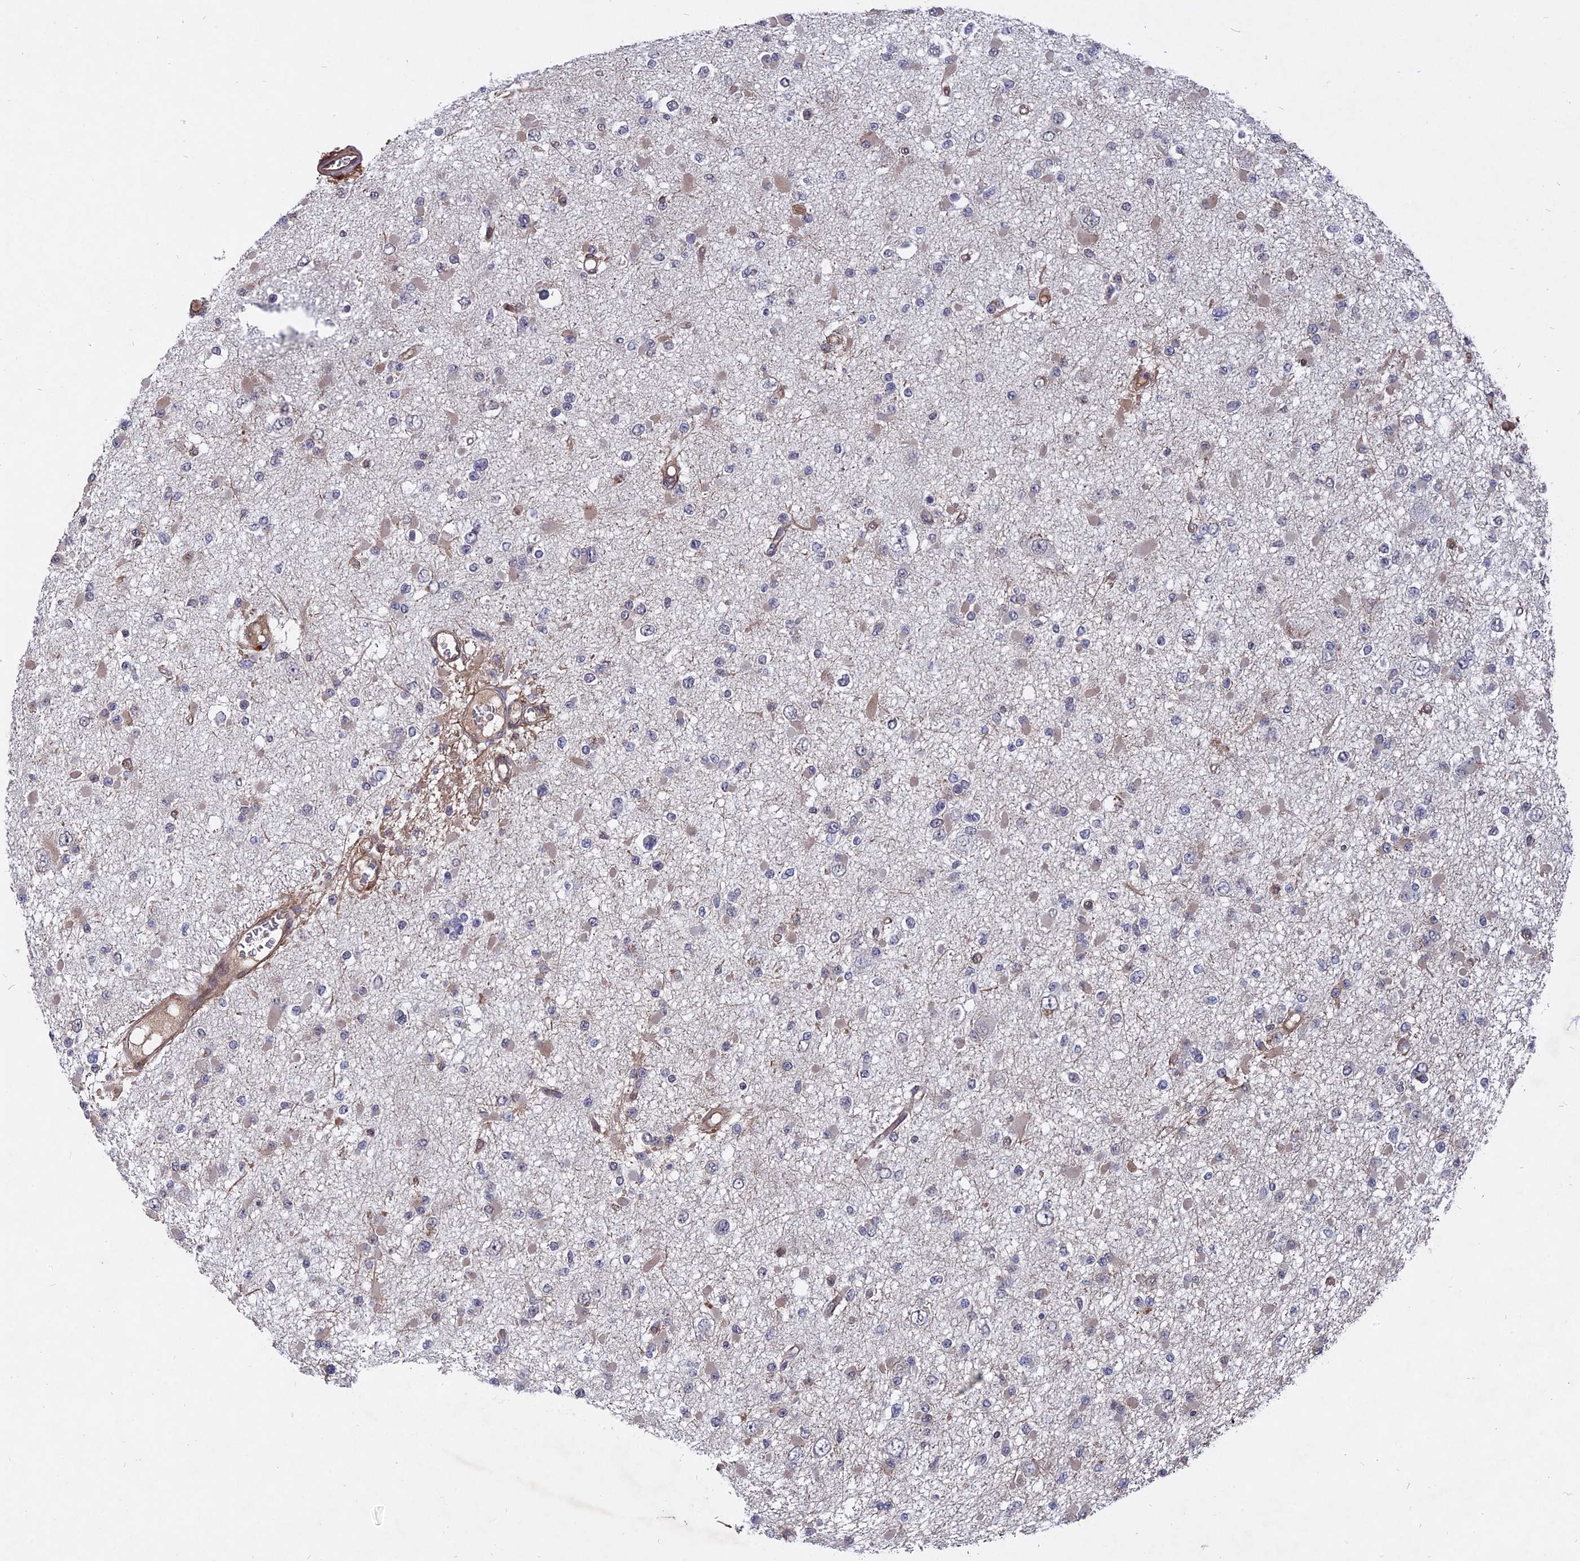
{"staining": {"intensity": "negative", "quantity": "none", "location": "none"}, "tissue": "glioma", "cell_type": "Tumor cells", "image_type": "cancer", "snomed": [{"axis": "morphology", "description": "Glioma, malignant, Low grade"}, {"axis": "topography", "description": "Brain"}], "caption": "Immunohistochemical staining of human malignant glioma (low-grade) reveals no significant positivity in tumor cells. (DAB (3,3'-diaminobenzidine) immunohistochemistry (IHC), high magnification).", "gene": "NOSIP", "patient": {"sex": "female", "age": 22}}